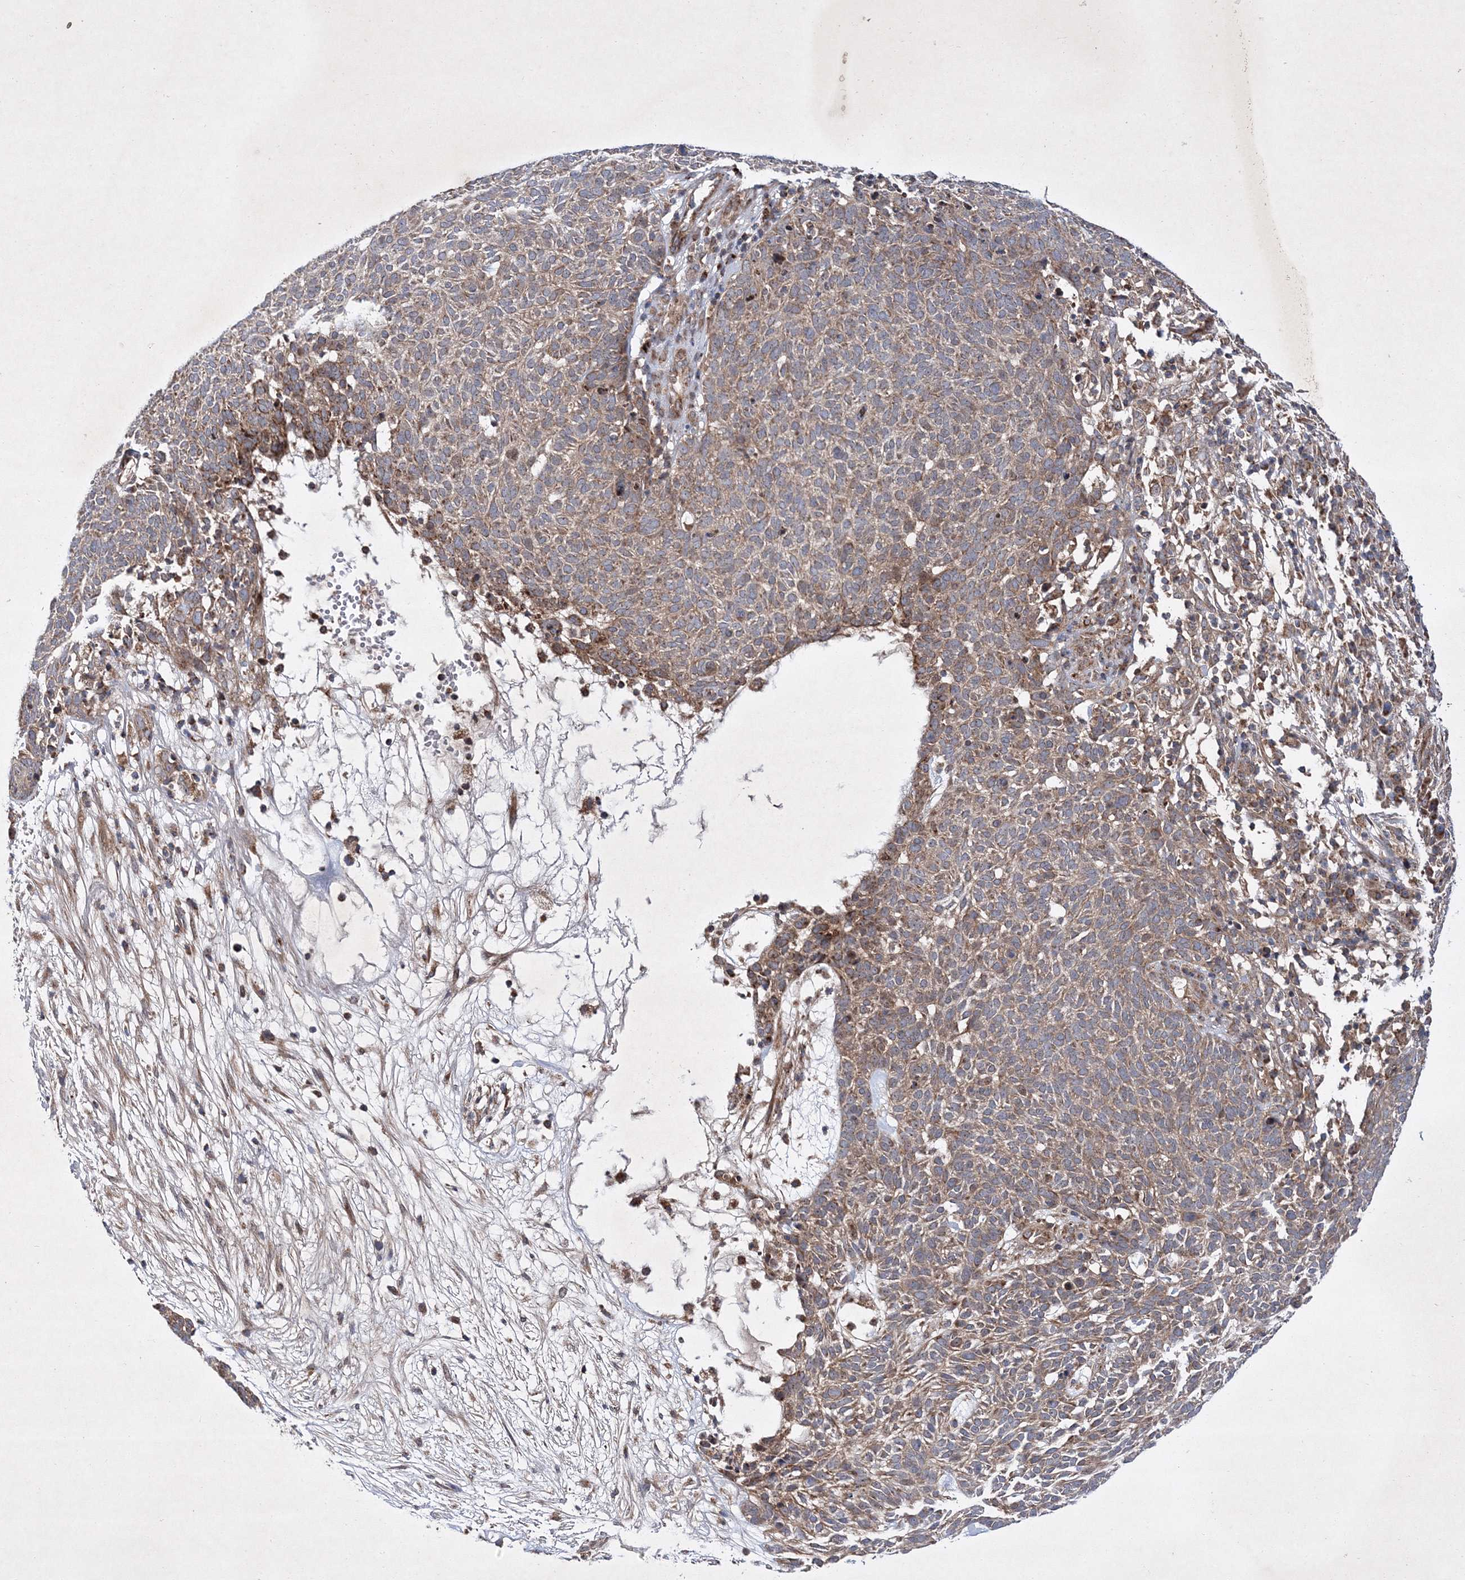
{"staining": {"intensity": "moderate", "quantity": "25%-75%", "location": "cytoplasmic/membranous"}, "tissue": "skin cancer", "cell_type": "Tumor cells", "image_type": "cancer", "snomed": [{"axis": "morphology", "description": "Squamous cell carcinoma, NOS"}, {"axis": "topography", "description": "Skin"}], "caption": "A brown stain labels moderate cytoplasmic/membranous expression of a protein in human skin squamous cell carcinoma tumor cells.", "gene": "SCRN3", "patient": {"sex": "female", "age": 90}}